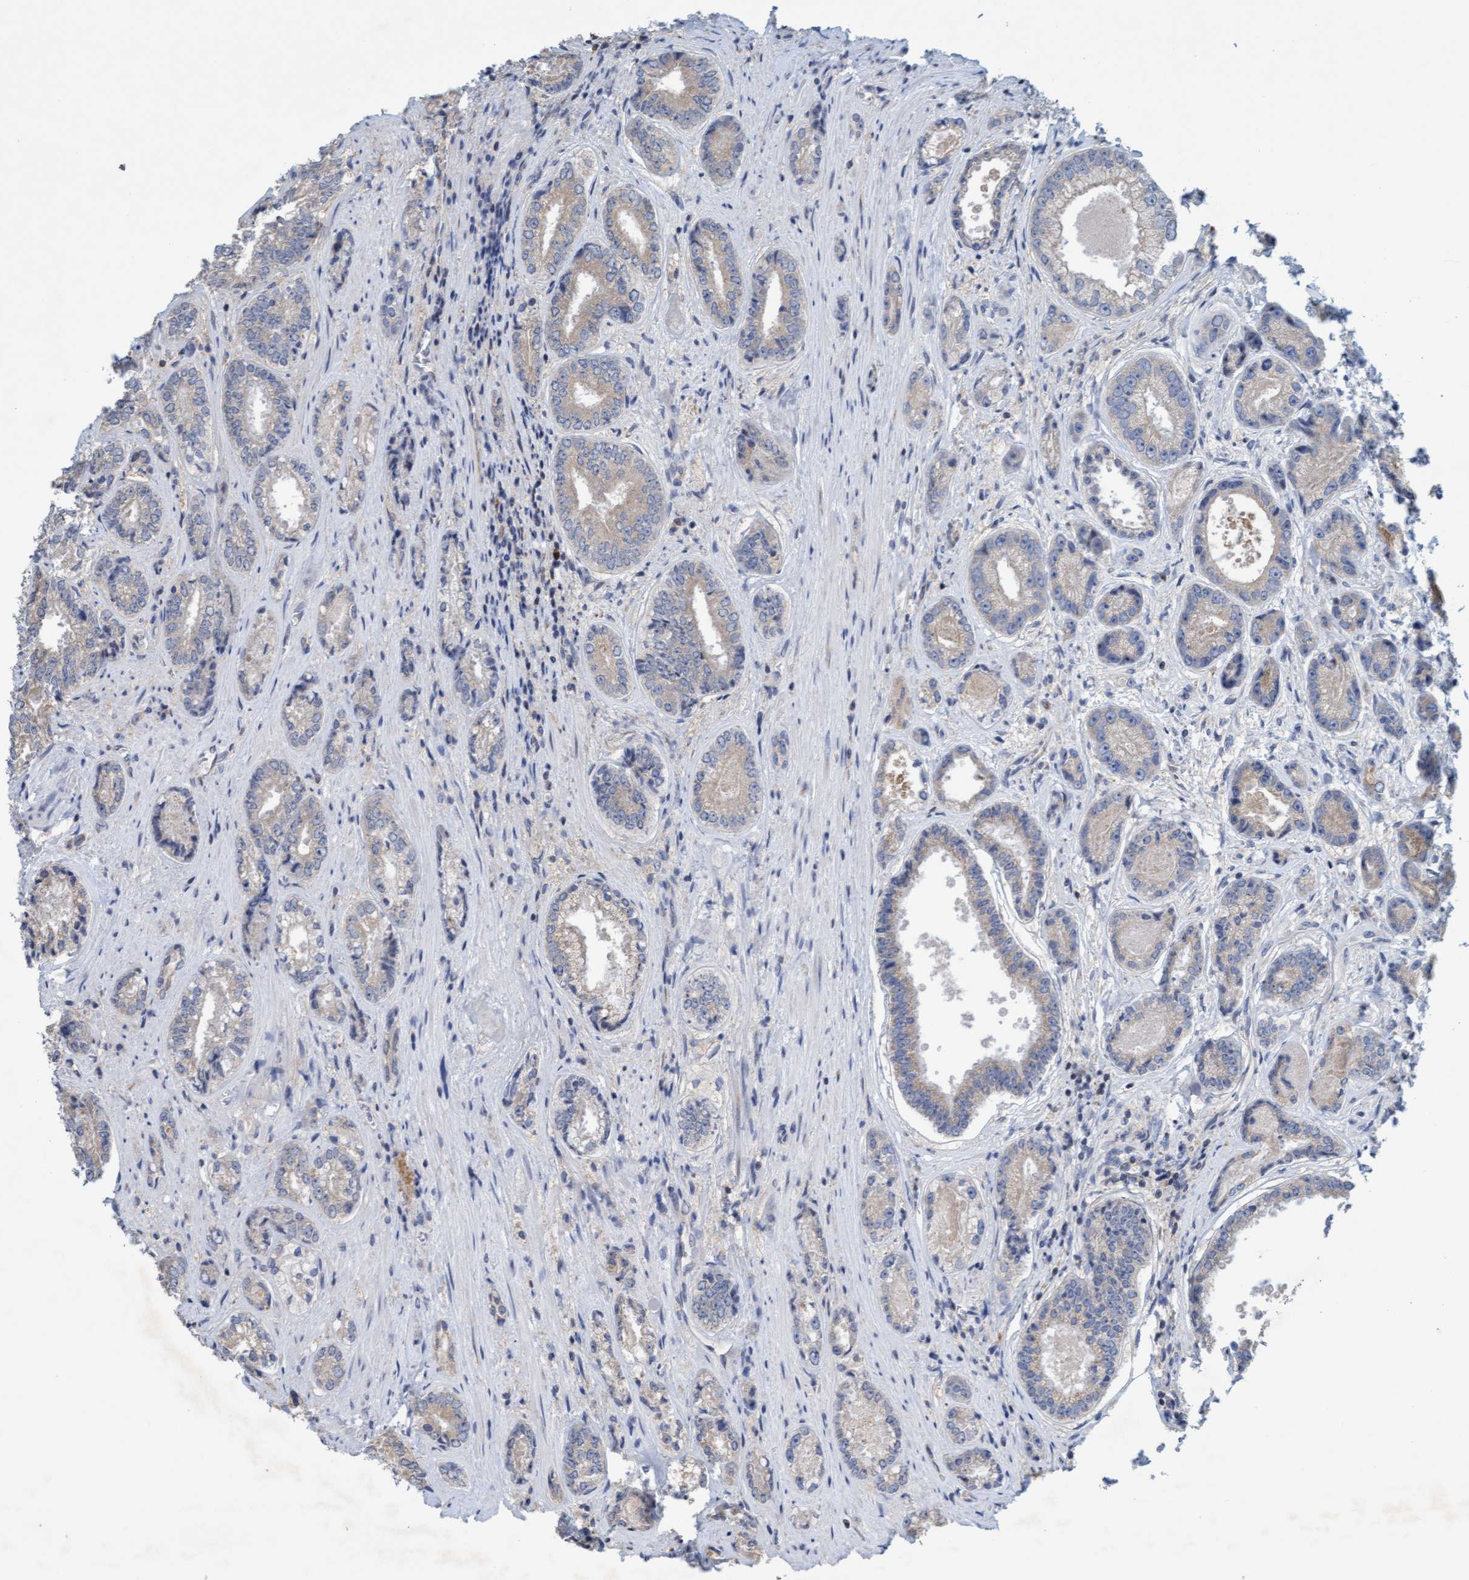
{"staining": {"intensity": "negative", "quantity": "none", "location": "none"}, "tissue": "prostate cancer", "cell_type": "Tumor cells", "image_type": "cancer", "snomed": [{"axis": "morphology", "description": "Adenocarcinoma, High grade"}, {"axis": "topography", "description": "Prostate"}], "caption": "Protein analysis of prostate cancer reveals no significant expression in tumor cells. (Immunohistochemistry, brightfield microscopy, high magnification).", "gene": "SLC28A3", "patient": {"sex": "male", "age": 61}}